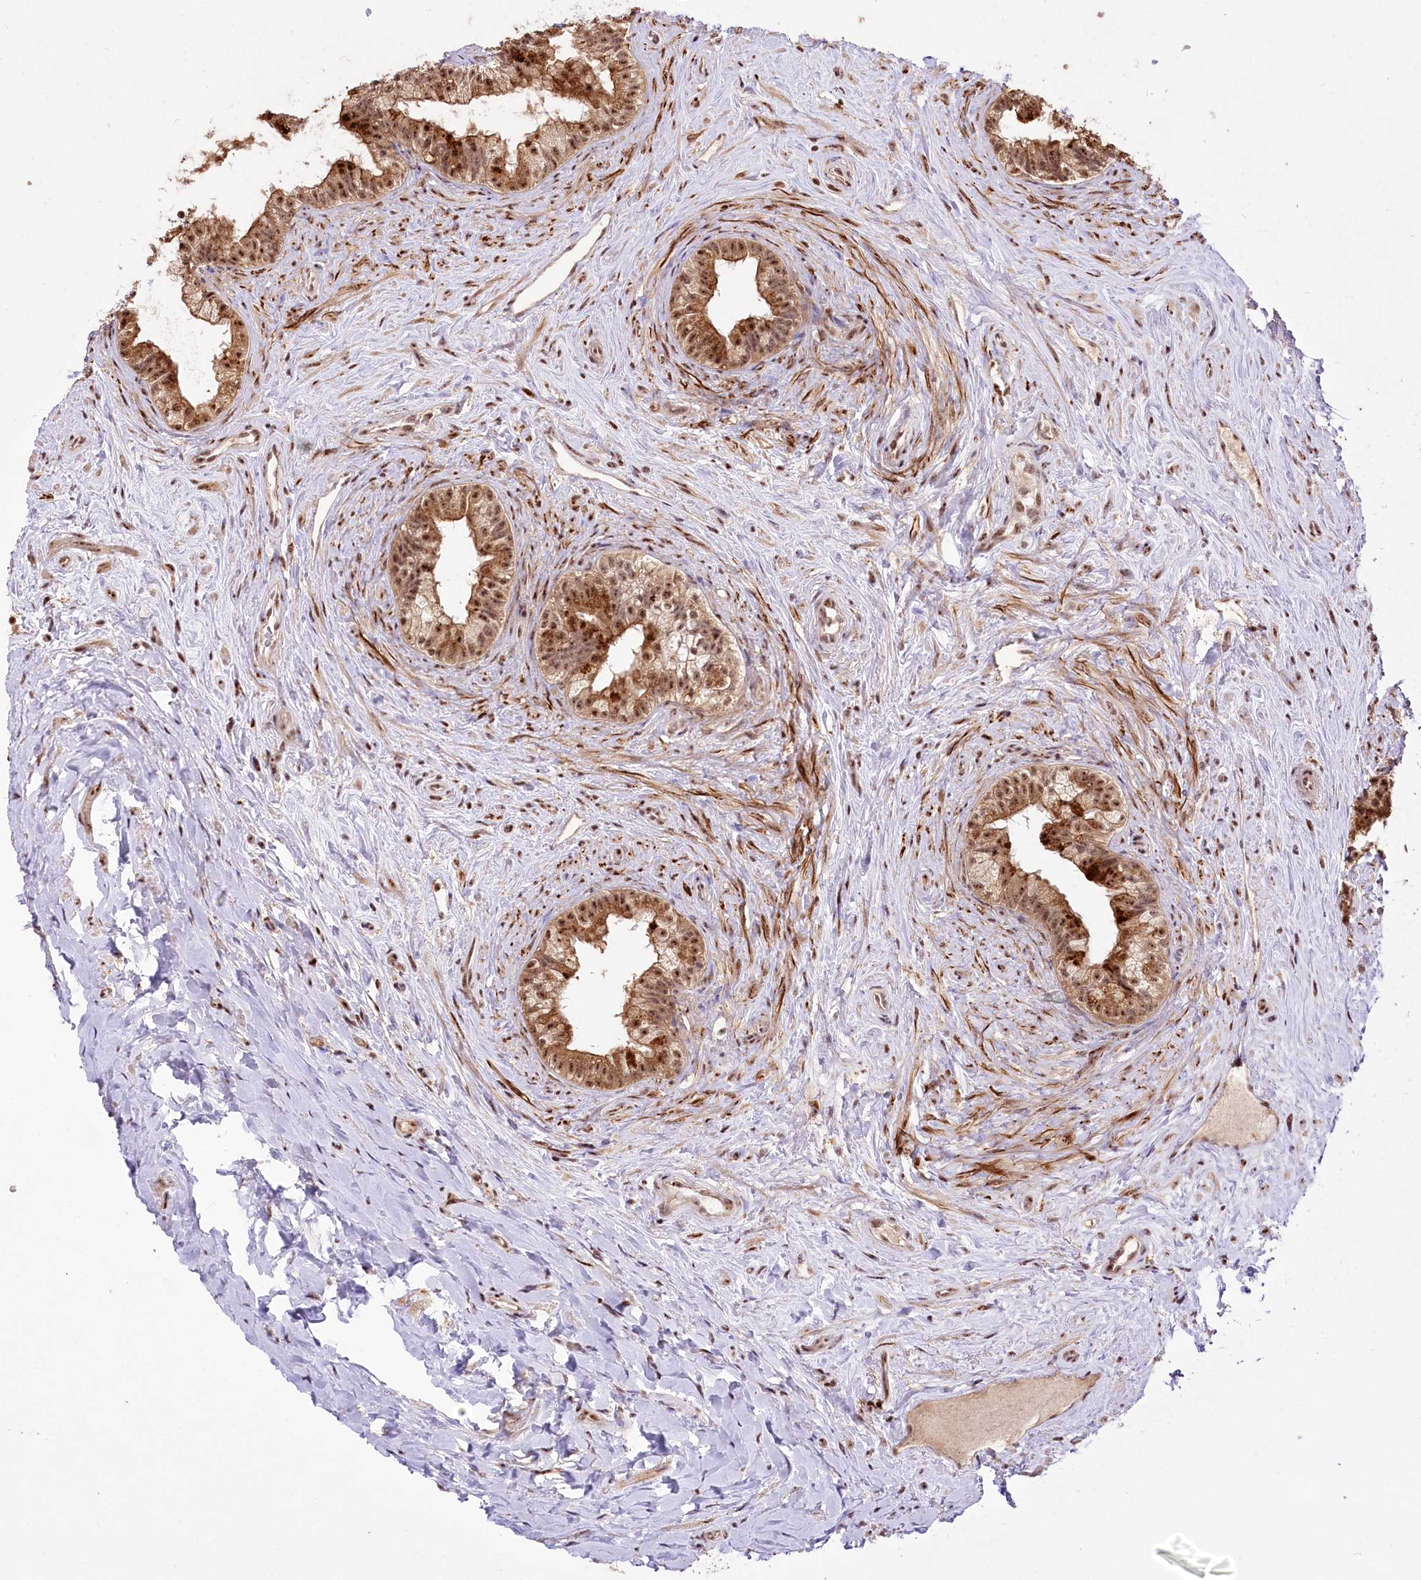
{"staining": {"intensity": "moderate", "quantity": ">75%", "location": "cytoplasmic/membranous,nuclear"}, "tissue": "epididymis", "cell_type": "Glandular cells", "image_type": "normal", "snomed": [{"axis": "morphology", "description": "Normal tissue, NOS"}, {"axis": "topography", "description": "Epididymis"}], "caption": "Normal epididymis was stained to show a protein in brown. There is medium levels of moderate cytoplasmic/membranous,nuclear staining in approximately >75% of glandular cells. (Stains: DAB (3,3'-diaminobenzidine) in brown, nuclei in blue, Microscopy: brightfield microscopy at high magnification).", "gene": "PYROXD1", "patient": {"sex": "male", "age": 84}}